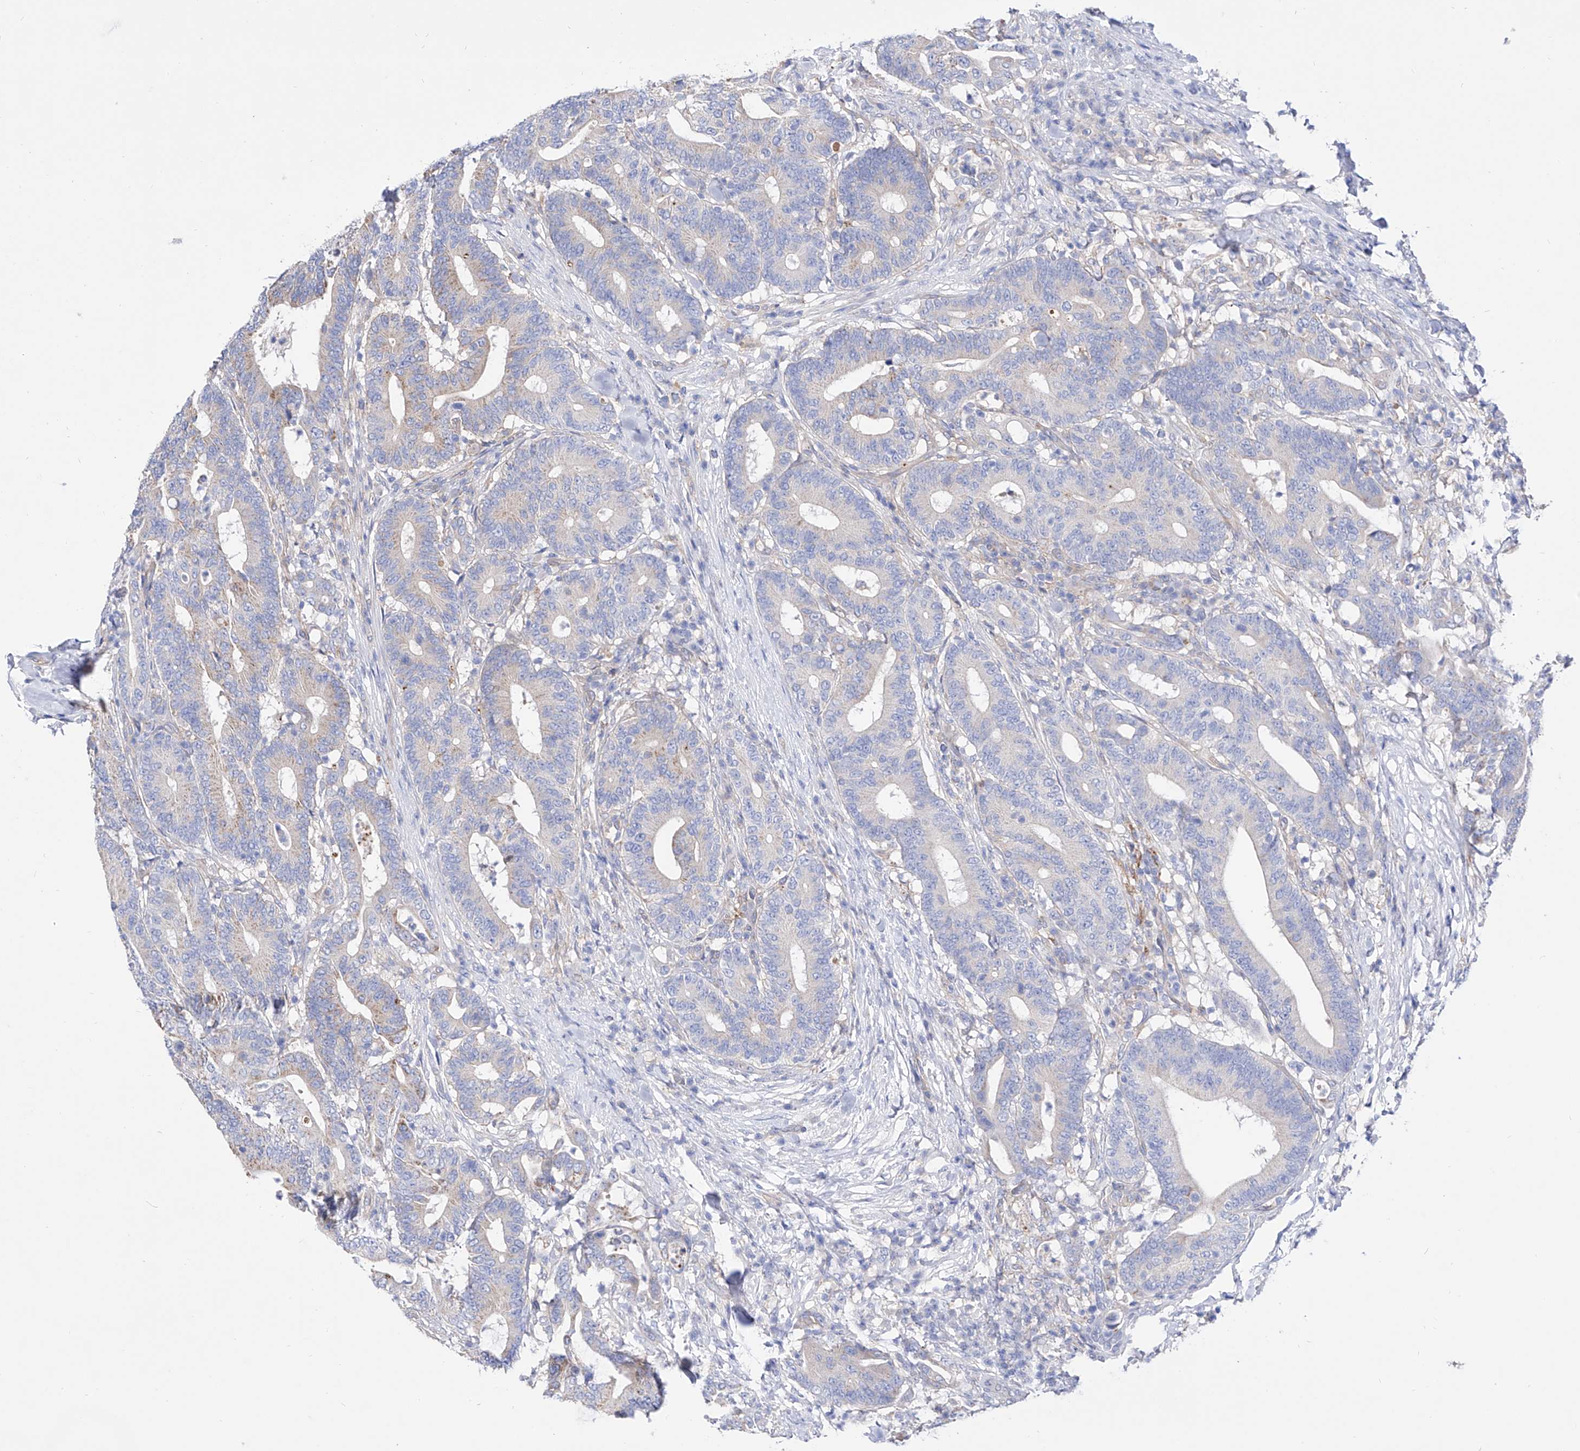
{"staining": {"intensity": "negative", "quantity": "none", "location": "none"}, "tissue": "colorectal cancer", "cell_type": "Tumor cells", "image_type": "cancer", "snomed": [{"axis": "morphology", "description": "Adenocarcinoma, NOS"}, {"axis": "topography", "description": "Colon"}], "caption": "Tumor cells show no significant expression in colorectal cancer (adenocarcinoma).", "gene": "ZNF653", "patient": {"sex": "female", "age": 66}}